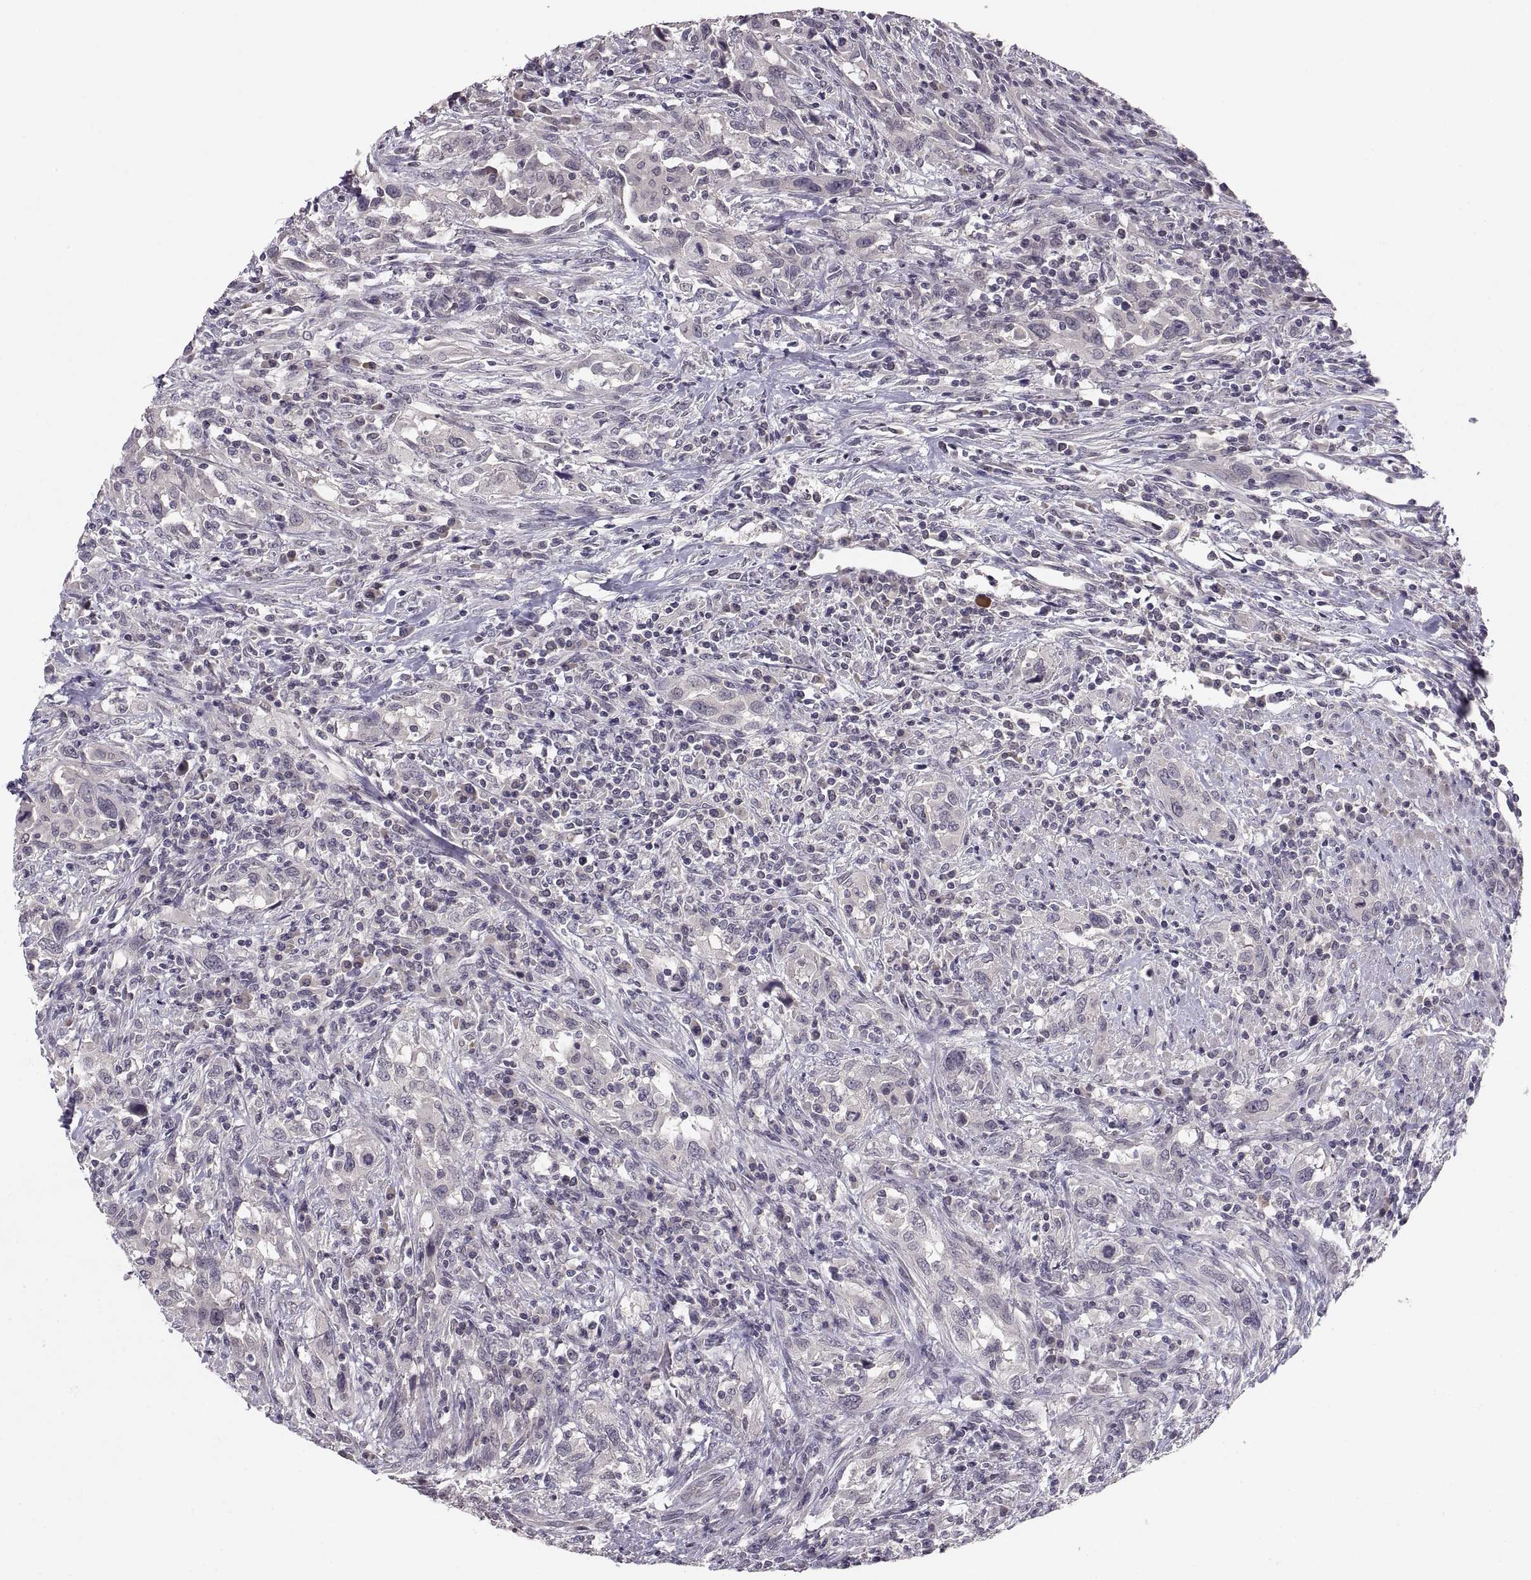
{"staining": {"intensity": "negative", "quantity": "none", "location": "none"}, "tissue": "urothelial cancer", "cell_type": "Tumor cells", "image_type": "cancer", "snomed": [{"axis": "morphology", "description": "Urothelial carcinoma, NOS"}, {"axis": "morphology", "description": "Urothelial carcinoma, High grade"}, {"axis": "topography", "description": "Urinary bladder"}], "caption": "Urothelial cancer stained for a protein using immunohistochemistry exhibits no positivity tumor cells.", "gene": "PAX2", "patient": {"sex": "female", "age": 64}}